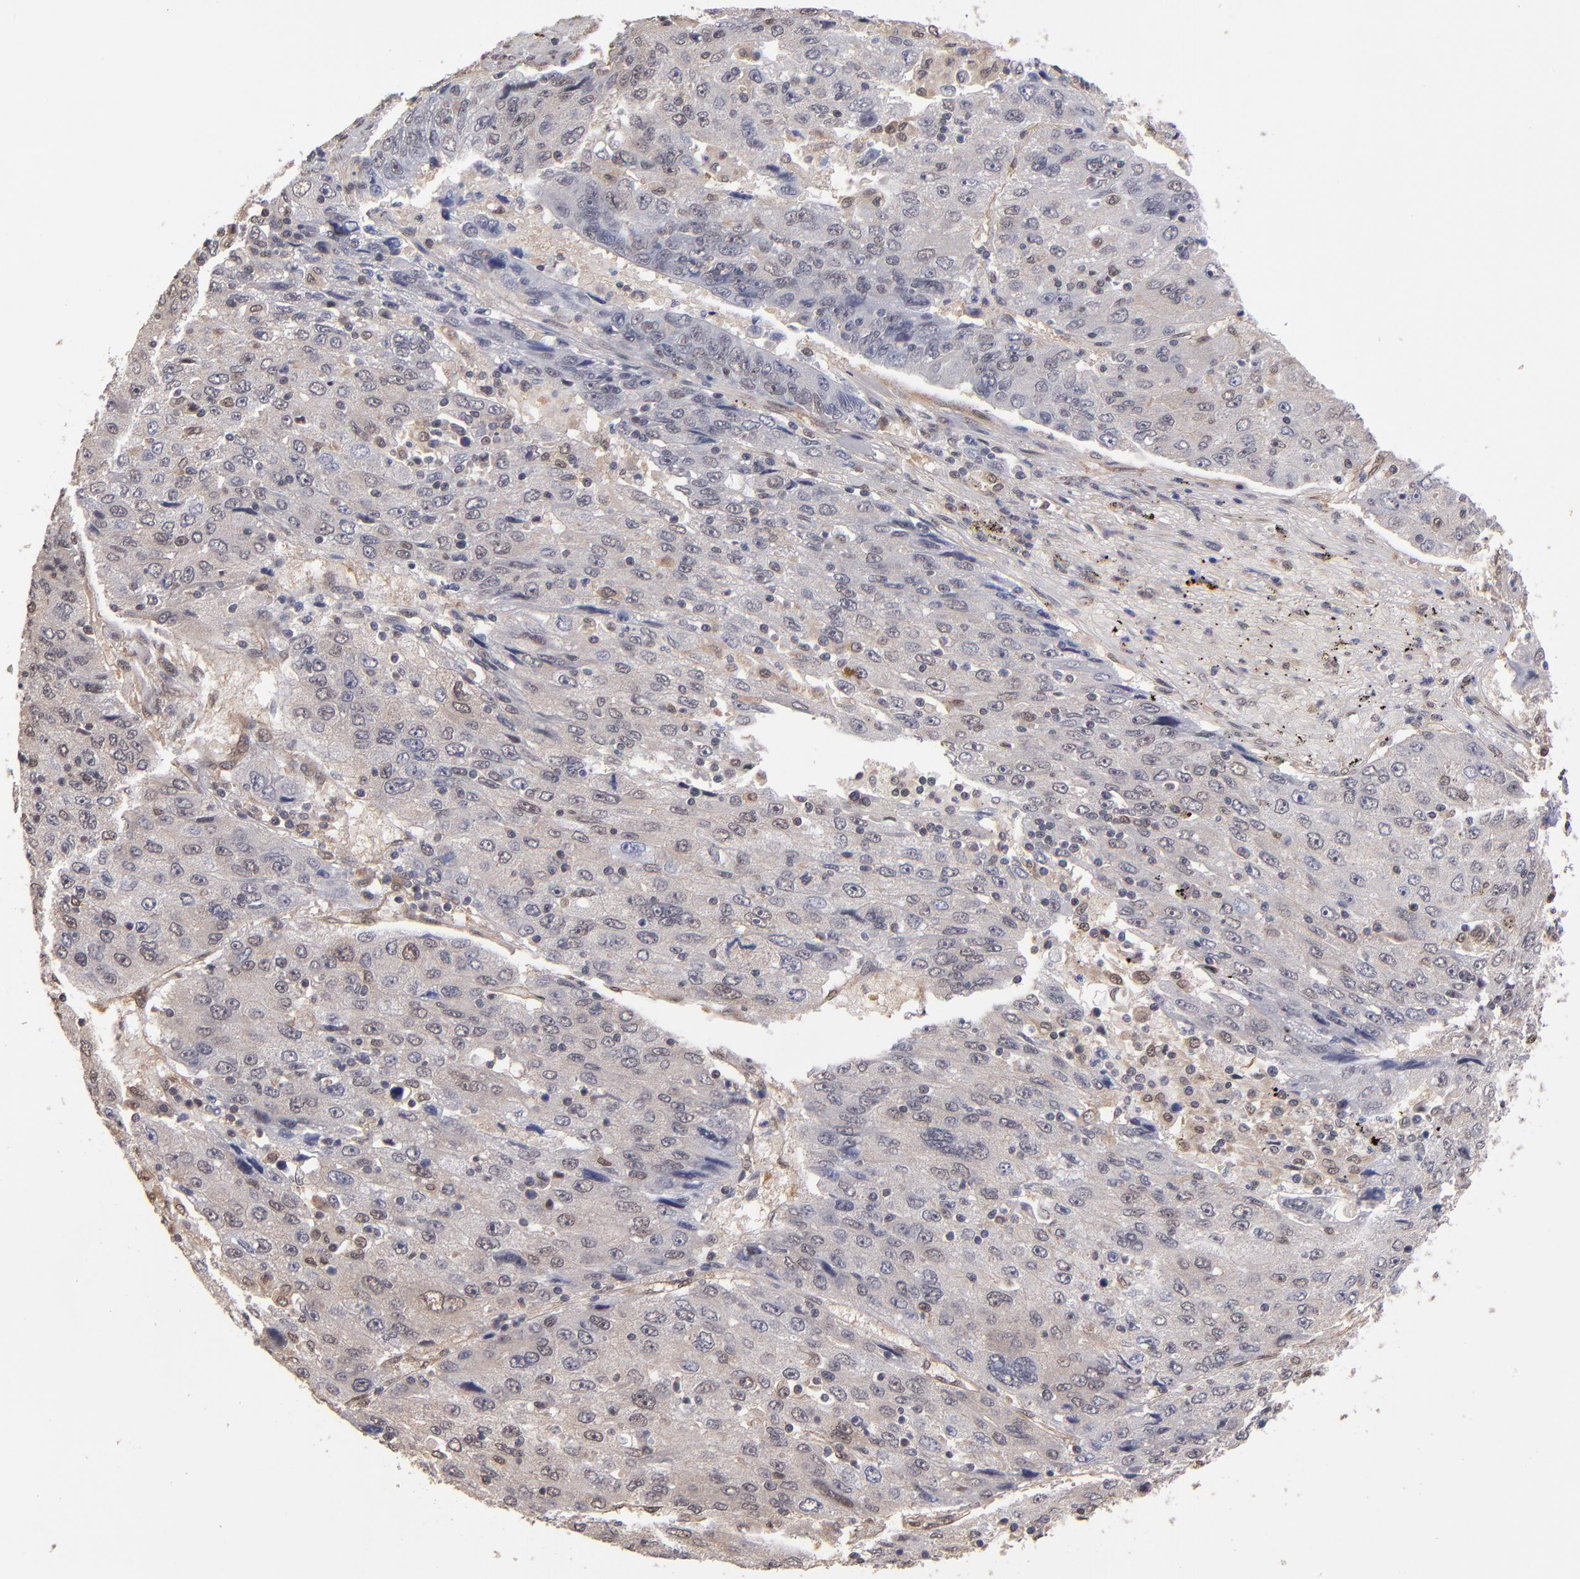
{"staining": {"intensity": "weak", "quantity": "<25%", "location": "cytoplasmic/membranous"}, "tissue": "liver cancer", "cell_type": "Tumor cells", "image_type": "cancer", "snomed": [{"axis": "morphology", "description": "Carcinoma, Hepatocellular, NOS"}, {"axis": "topography", "description": "Liver"}], "caption": "IHC of human liver cancer demonstrates no positivity in tumor cells.", "gene": "PSMD10", "patient": {"sex": "male", "age": 49}}